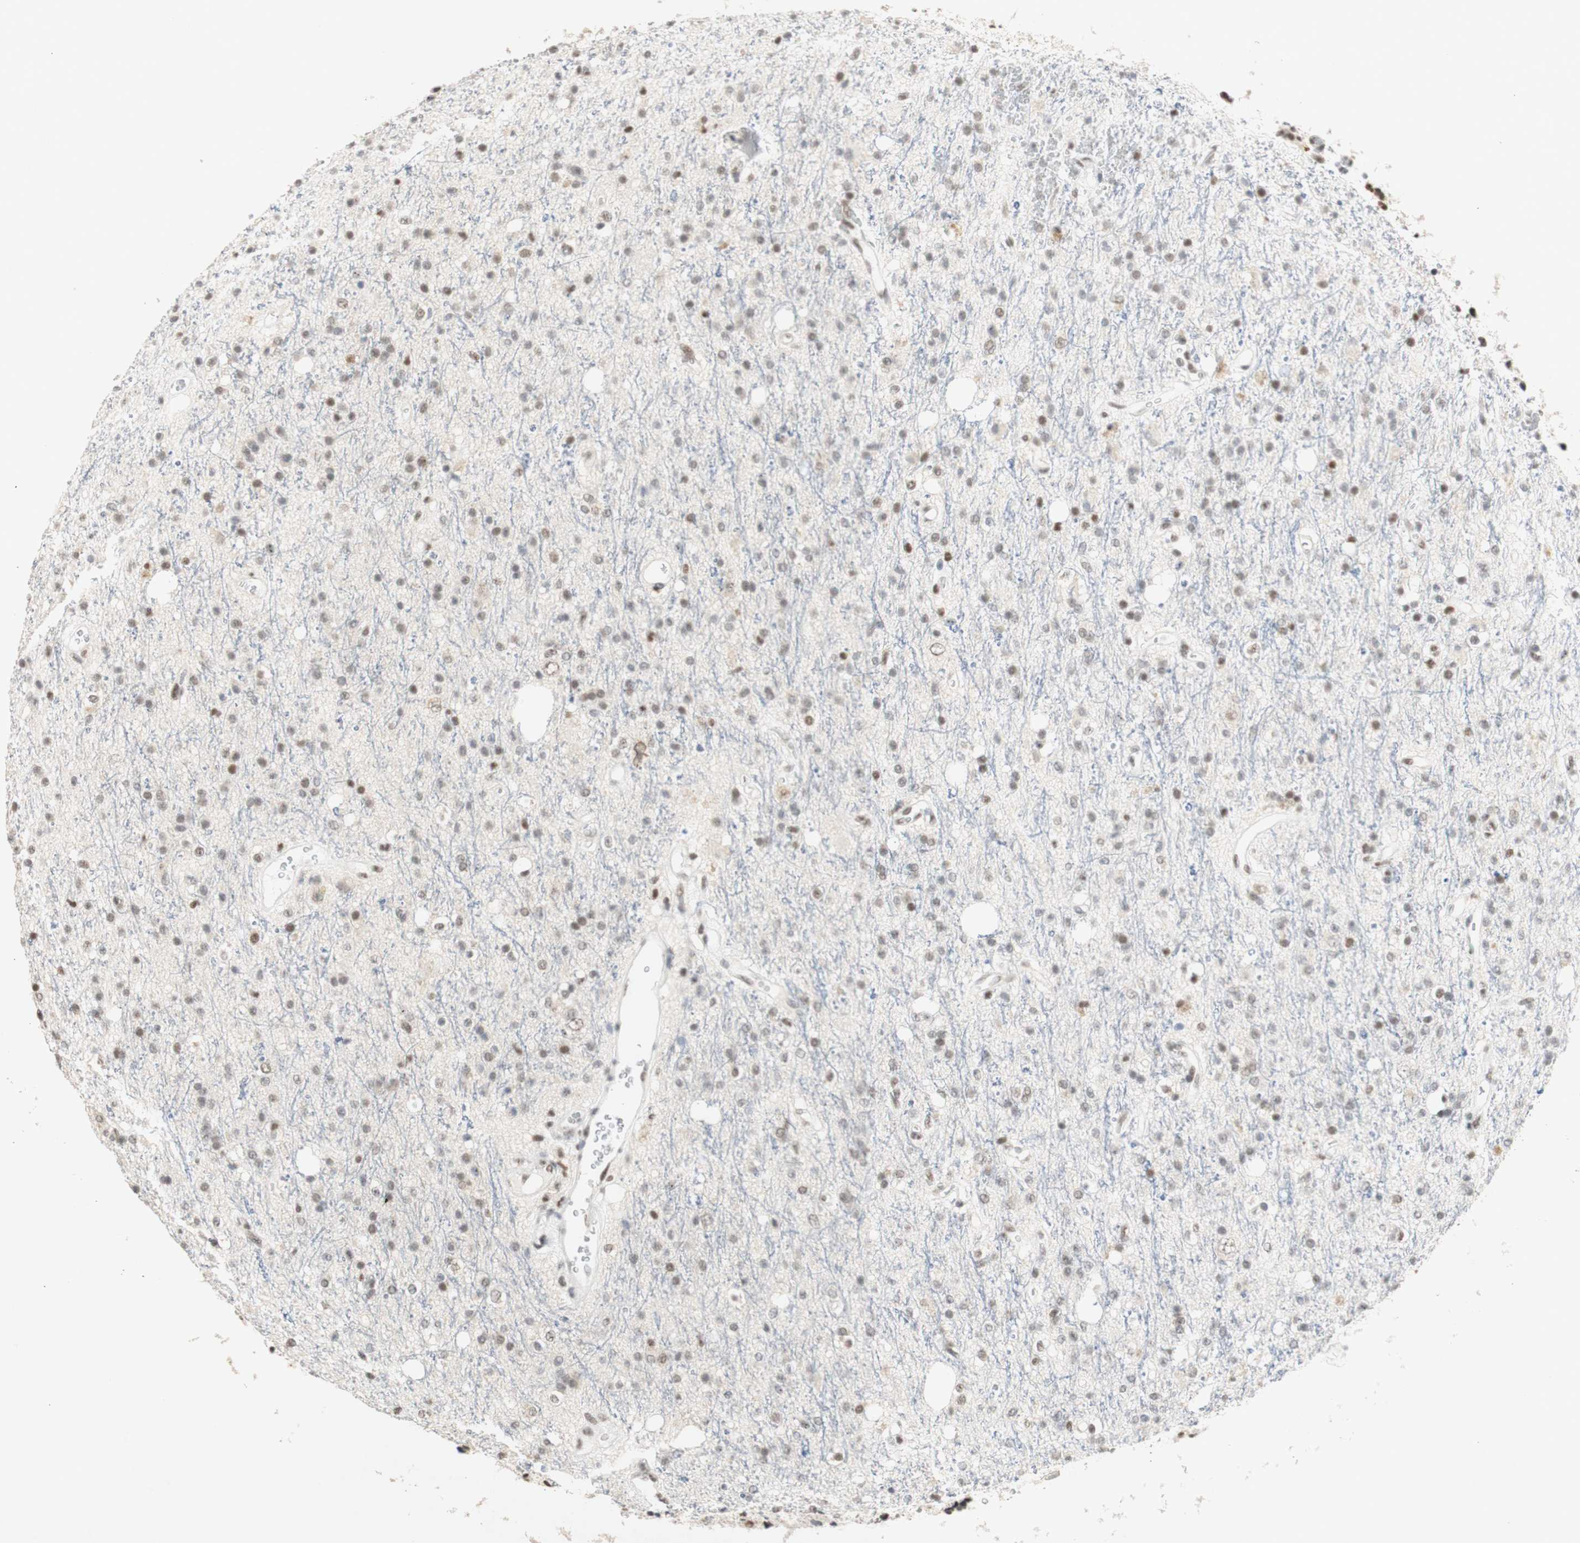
{"staining": {"intensity": "moderate", "quantity": ">75%", "location": "nuclear"}, "tissue": "glioma", "cell_type": "Tumor cells", "image_type": "cancer", "snomed": [{"axis": "morphology", "description": "Glioma, malignant, High grade"}, {"axis": "topography", "description": "Brain"}], "caption": "The photomicrograph demonstrates staining of glioma, revealing moderate nuclear protein positivity (brown color) within tumor cells.", "gene": "SNRPB", "patient": {"sex": "male", "age": 47}}